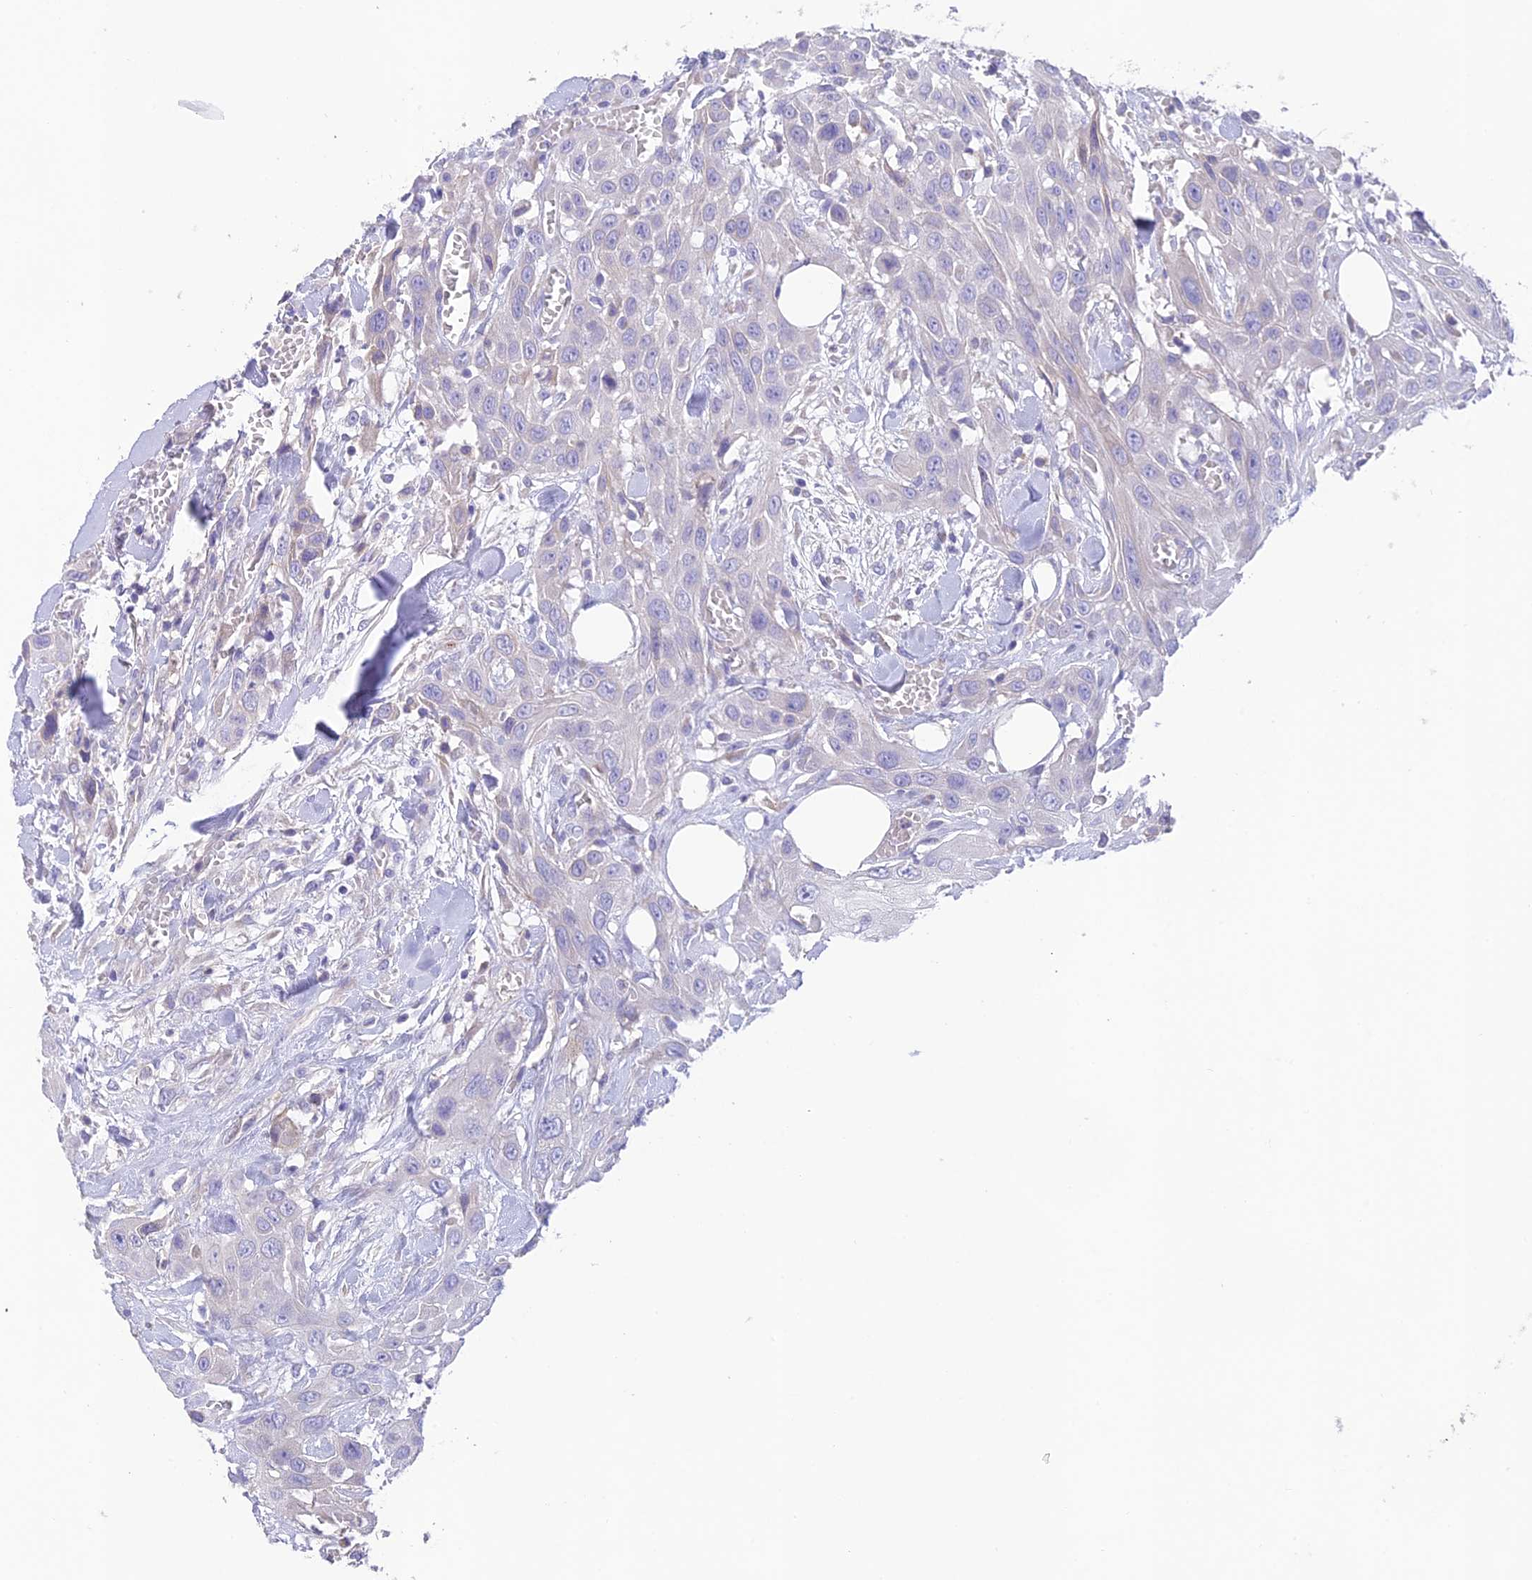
{"staining": {"intensity": "negative", "quantity": "none", "location": "none"}, "tissue": "head and neck cancer", "cell_type": "Tumor cells", "image_type": "cancer", "snomed": [{"axis": "morphology", "description": "Squamous cell carcinoma, NOS"}, {"axis": "topography", "description": "Head-Neck"}], "caption": "IHC histopathology image of neoplastic tissue: head and neck cancer stained with DAB reveals no significant protein positivity in tumor cells.", "gene": "HSD17B2", "patient": {"sex": "male", "age": 81}}